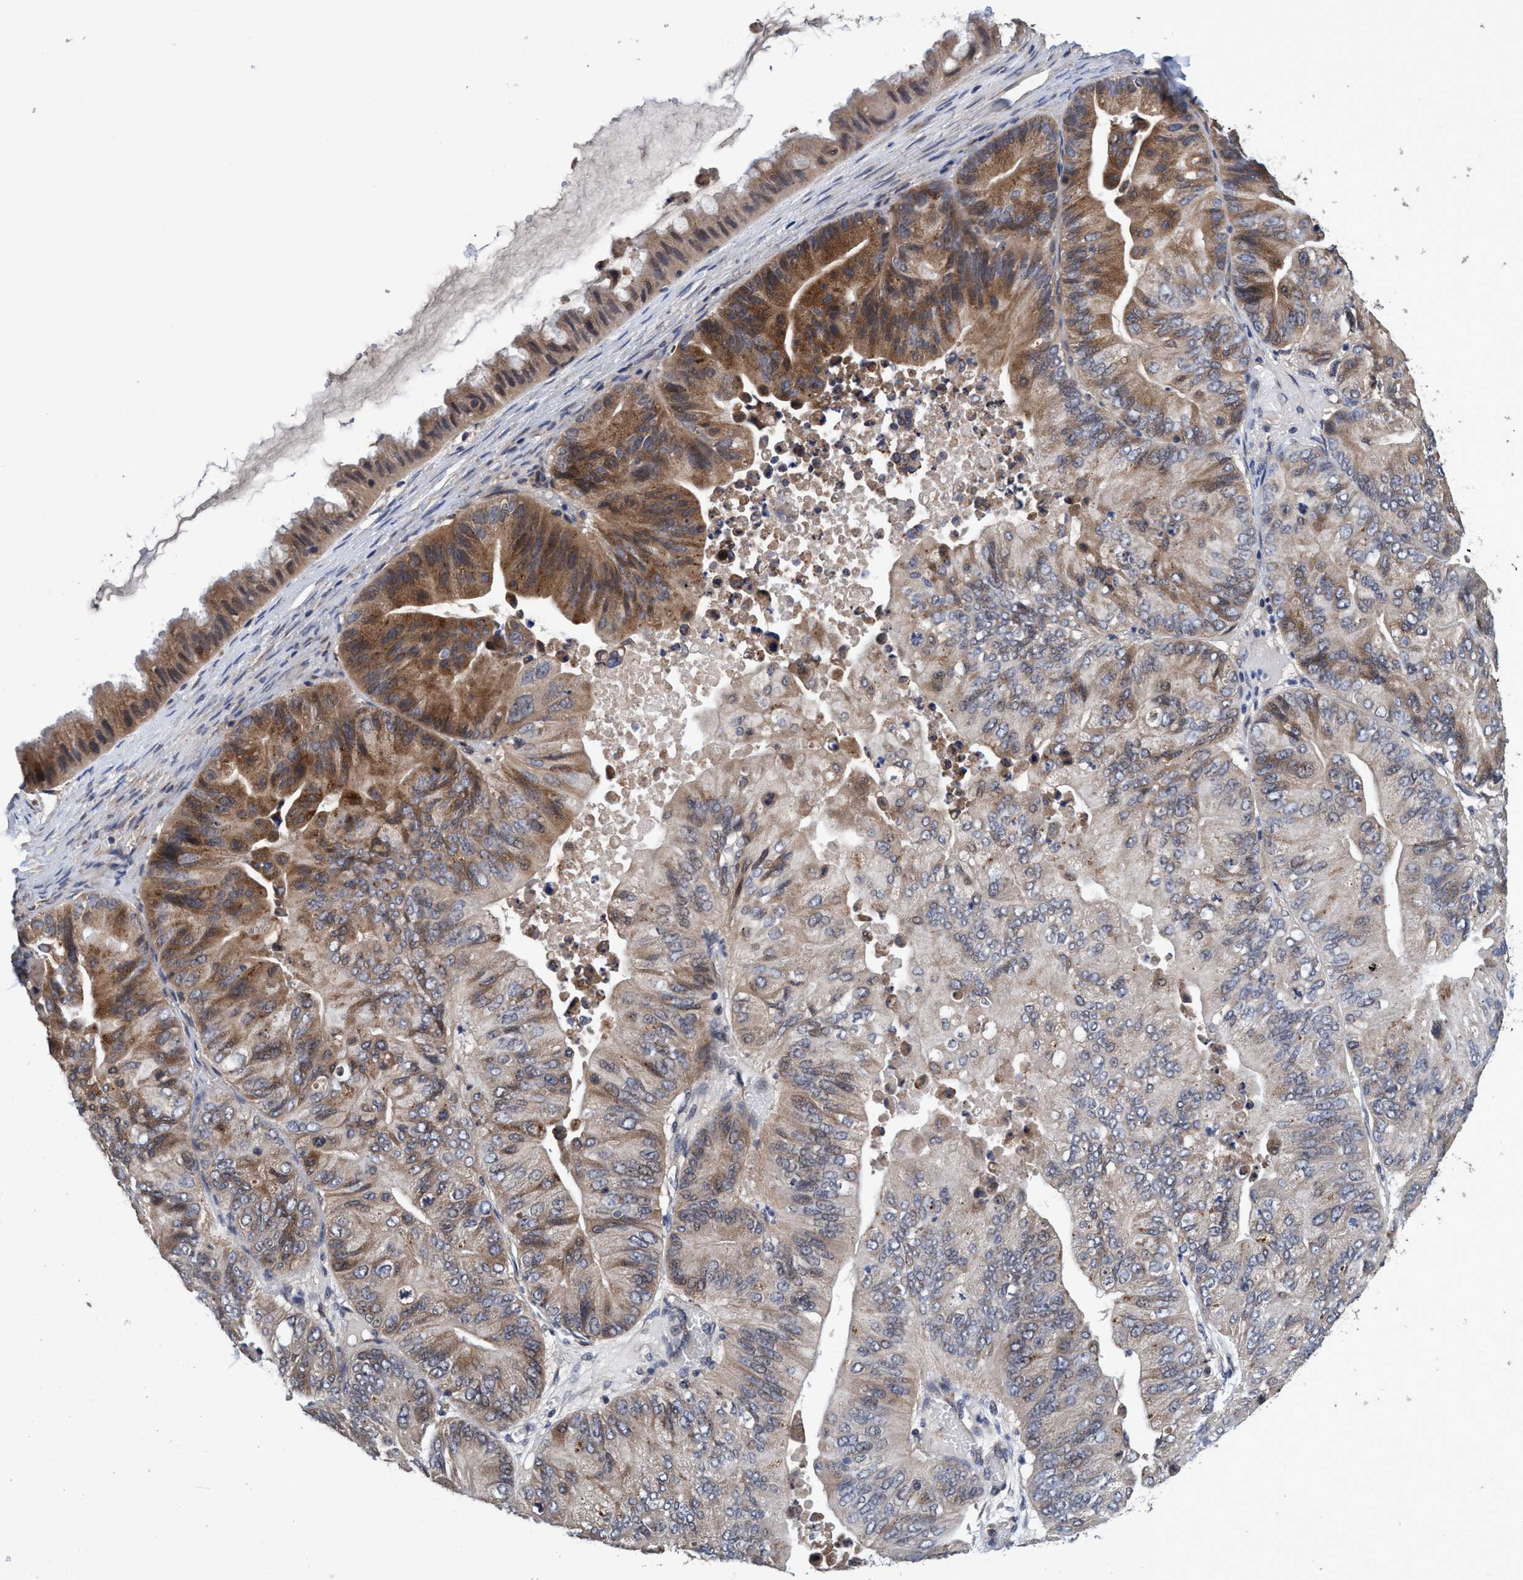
{"staining": {"intensity": "moderate", "quantity": "<25%", "location": "cytoplasmic/membranous"}, "tissue": "ovarian cancer", "cell_type": "Tumor cells", "image_type": "cancer", "snomed": [{"axis": "morphology", "description": "Cystadenocarcinoma, mucinous, NOS"}, {"axis": "topography", "description": "Ovary"}], "caption": "Tumor cells show low levels of moderate cytoplasmic/membranous staining in about <25% of cells in ovarian cancer. The staining was performed using DAB (3,3'-diaminobenzidine) to visualize the protein expression in brown, while the nuclei were stained in blue with hematoxylin (Magnification: 20x).", "gene": "CALCOCO2", "patient": {"sex": "female", "age": 61}}